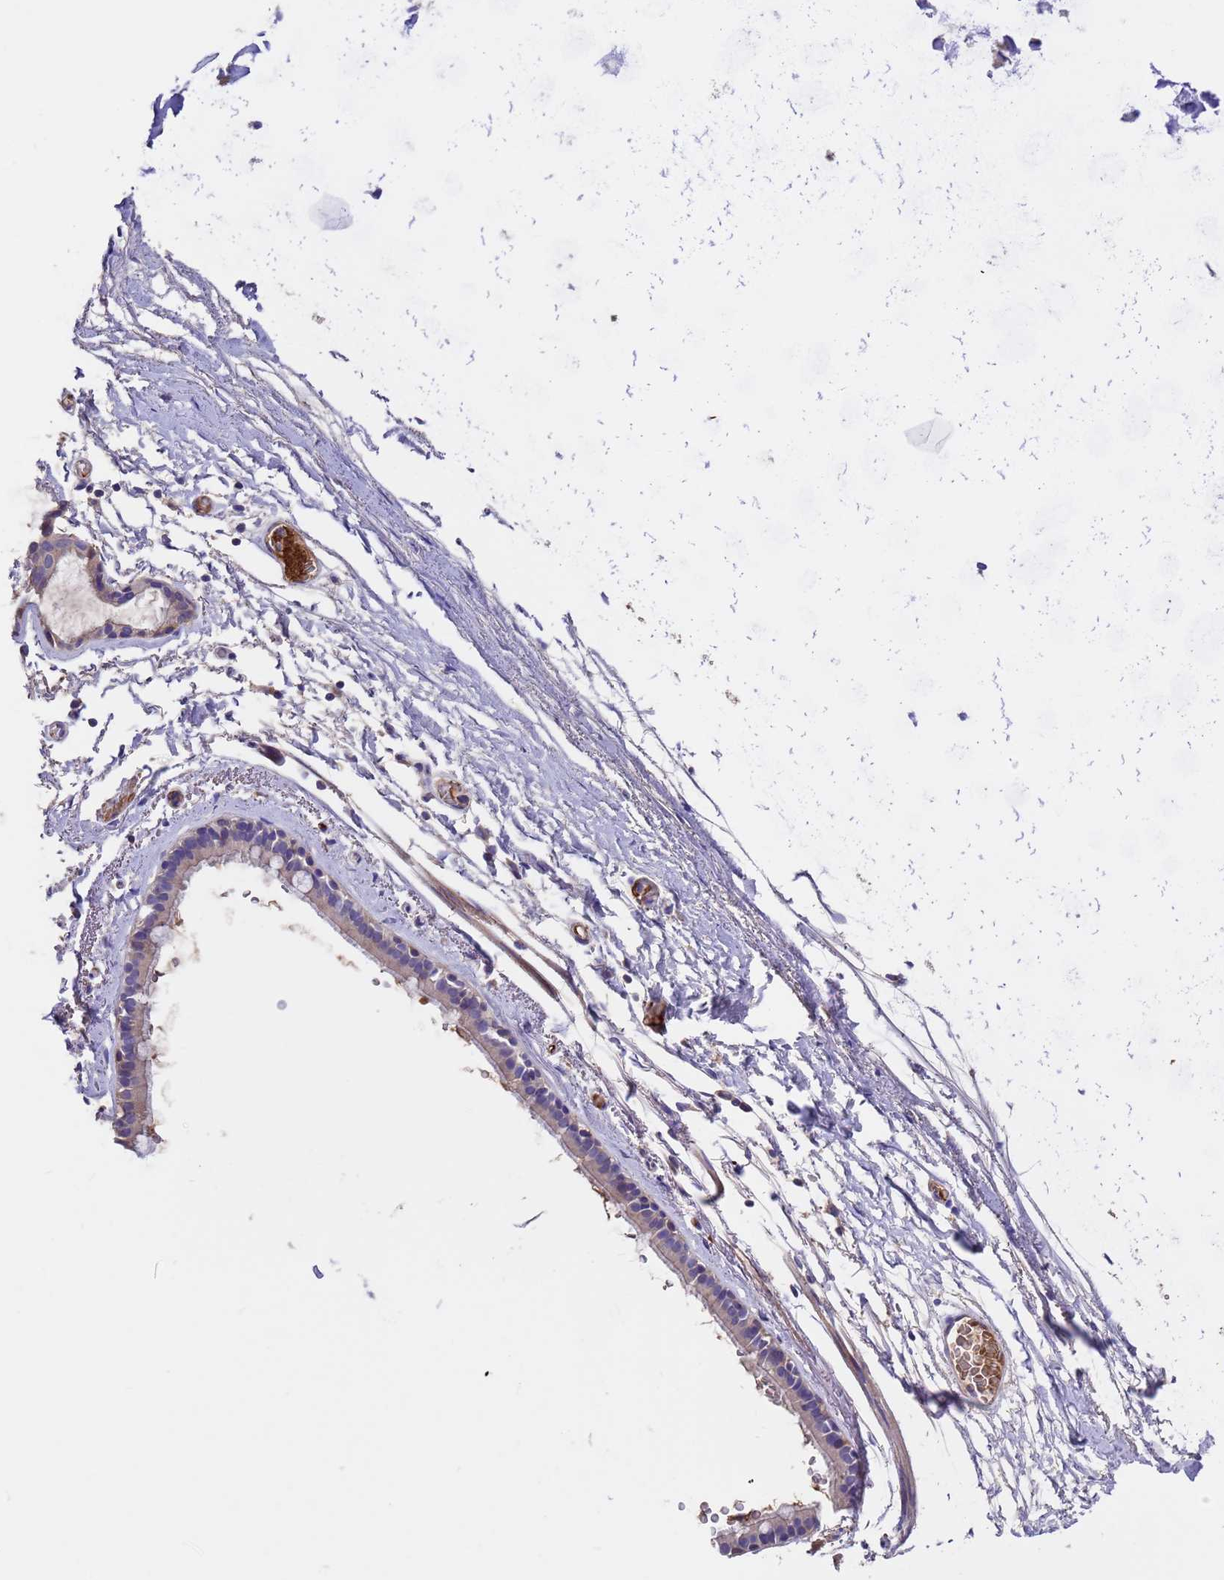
{"staining": {"intensity": "negative", "quantity": "none", "location": "none"}, "tissue": "bronchus", "cell_type": "Respiratory epithelial cells", "image_type": "normal", "snomed": [{"axis": "morphology", "description": "Normal tissue, NOS"}, {"axis": "topography", "description": "Cartilage tissue"}], "caption": "A high-resolution histopathology image shows immunohistochemistry staining of unremarkable bronchus, which reveals no significant expression in respiratory epithelial cells.", "gene": "ELP6", "patient": {"sex": "male", "age": 63}}